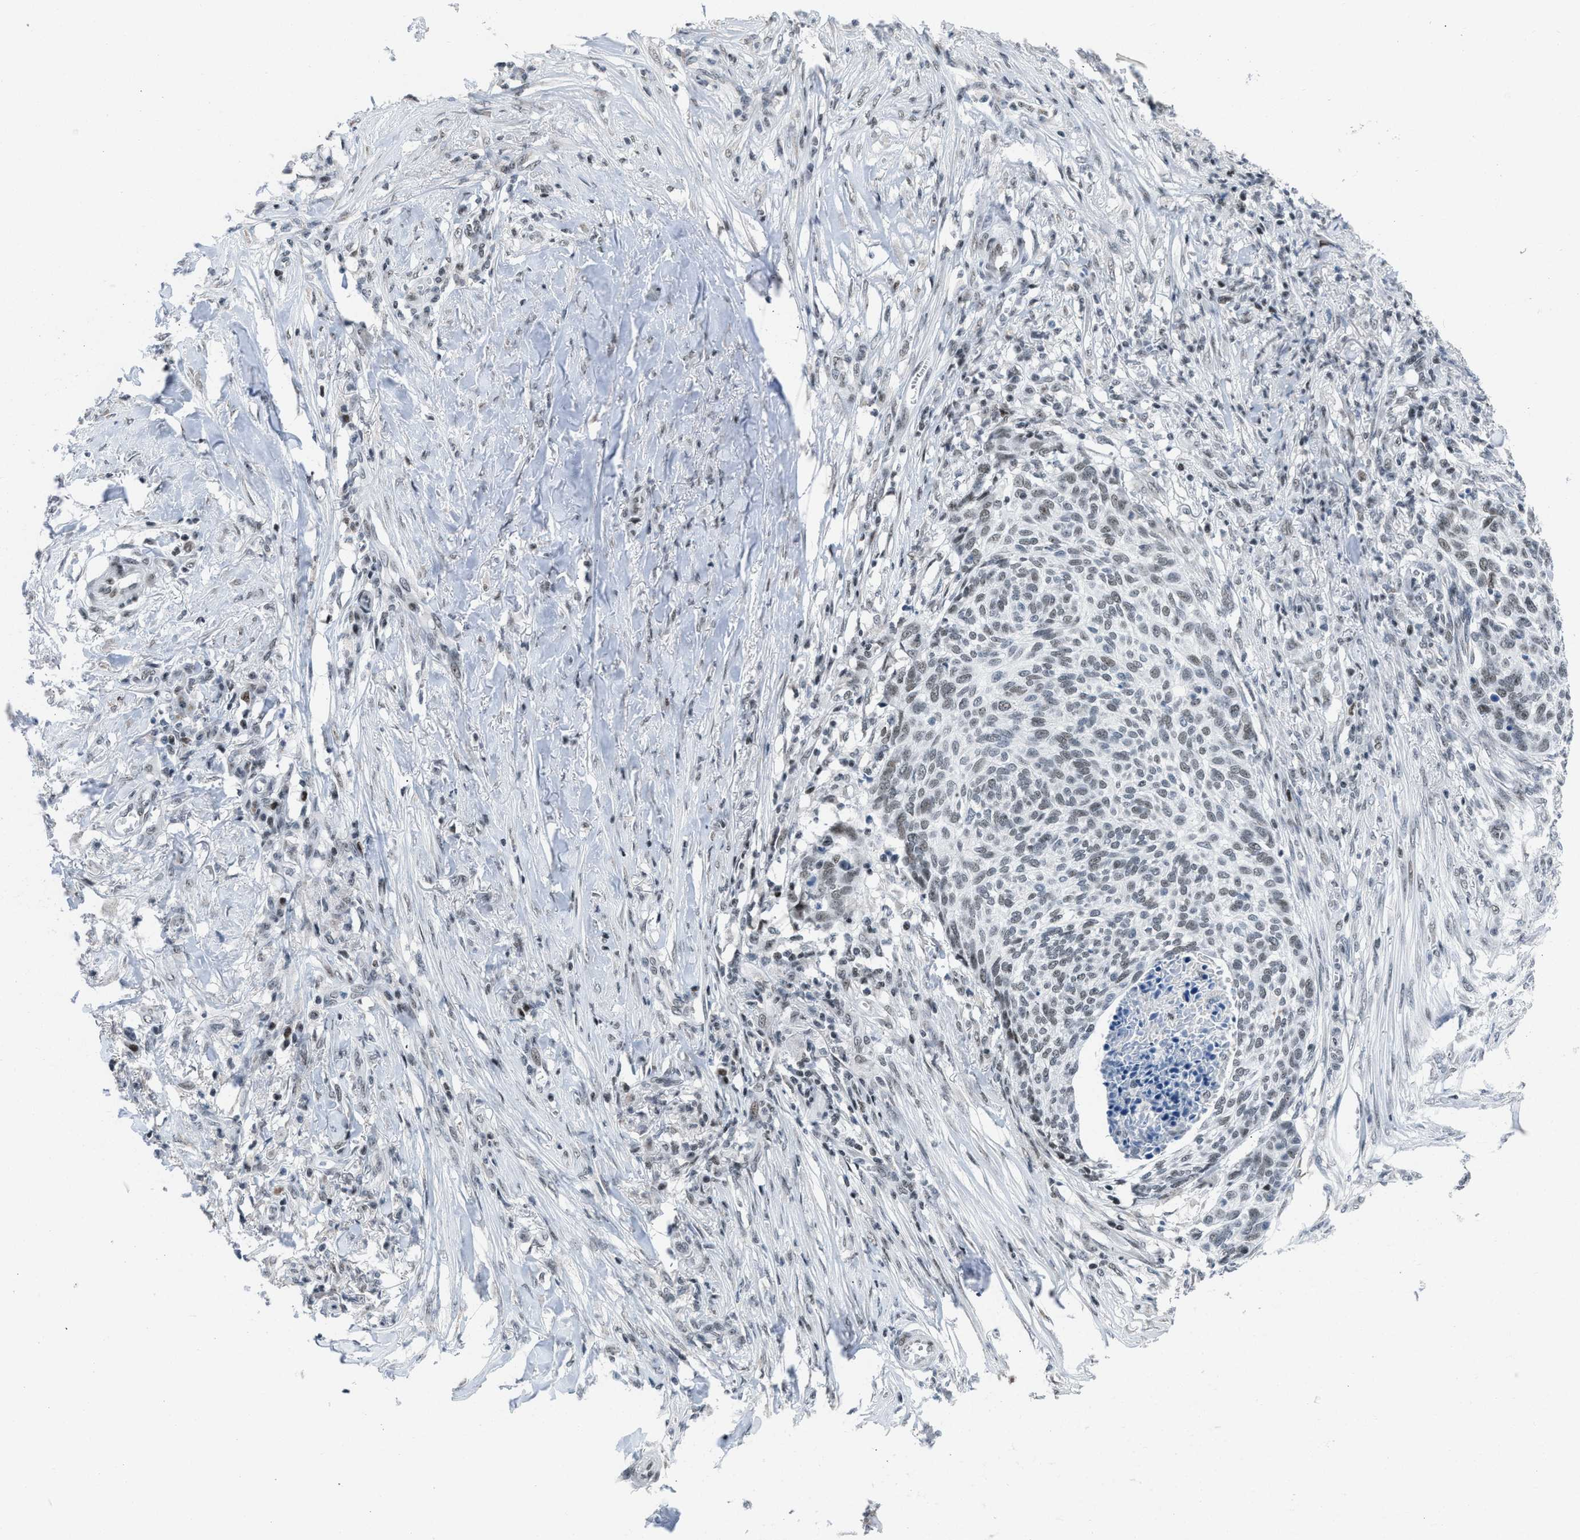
{"staining": {"intensity": "weak", "quantity": ">75%", "location": "nuclear"}, "tissue": "skin cancer", "cell_type": "Tumor cells", "image_type": "cancer", "snomed": [{"axis": "morphology", "description": "Basal cell carcinoma"}, {"axis": "topography", "description": "Skin"}], "caption": "Protein staining demonstrates weak nuclear positivity in about >75% of tumor cells in basal cell carcinoma (skin). (DAB IHC with brightfield microscopy, high magnification).", "gene": "TERF2IP", "patient": {"sex": "male", "age": 85}}